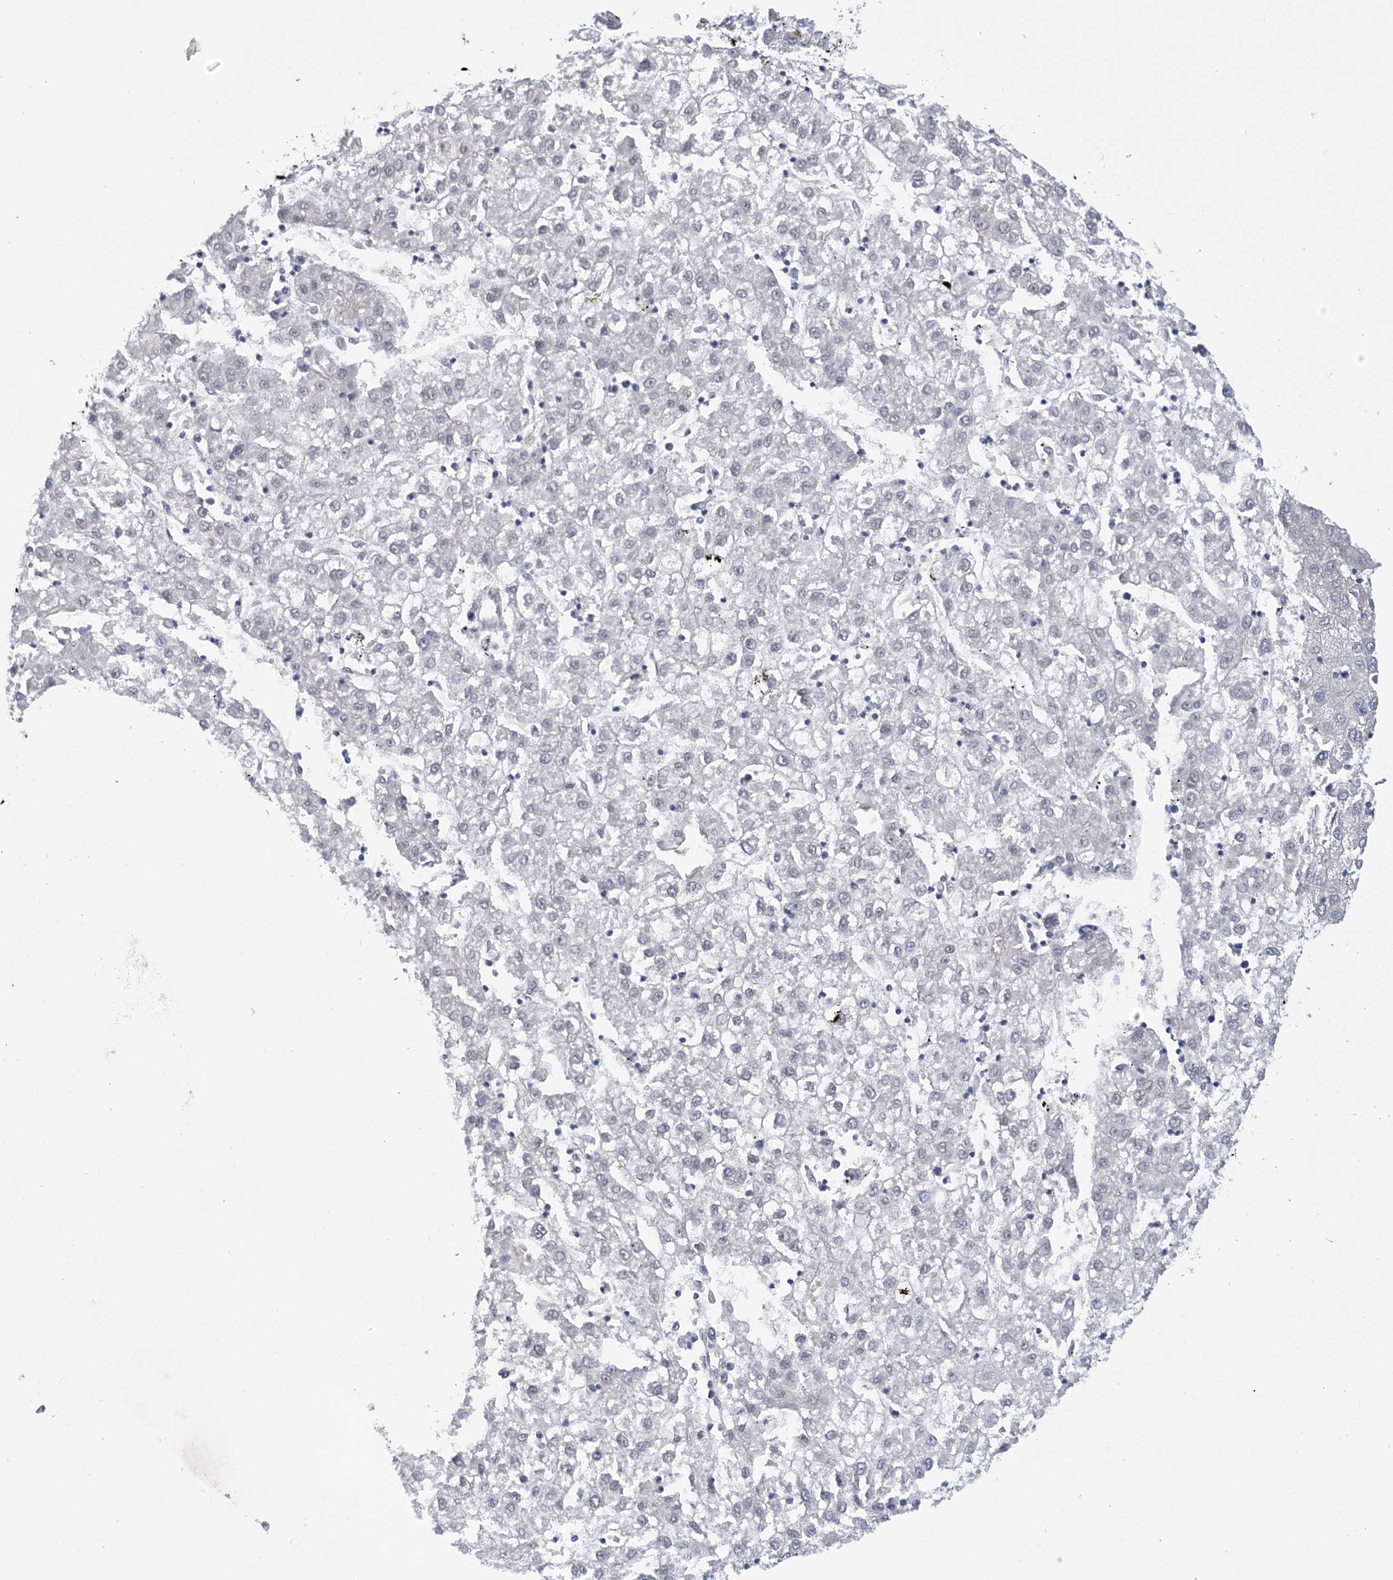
{"staining": {"intensity": "negative", "quantity": "none", "location": "none"}, "tissue": "liver cancer", "cell_type": "Tumor cells", "image_type": "cancer", "snomed": [{"axis": "morphology", "description": "Carcinoma, Hepatocellular, NOS"}, {"axis": "topography", "description": "Liver"}], "caption": "Liver cancer (hepatocellular carcinoma) was stained to show a protein in brown. There is no significant positivity in tumor cells. Nuclei are stained in blue.", "gene": "TTYH1", "patient": {"sex": "male", "age": 72}}